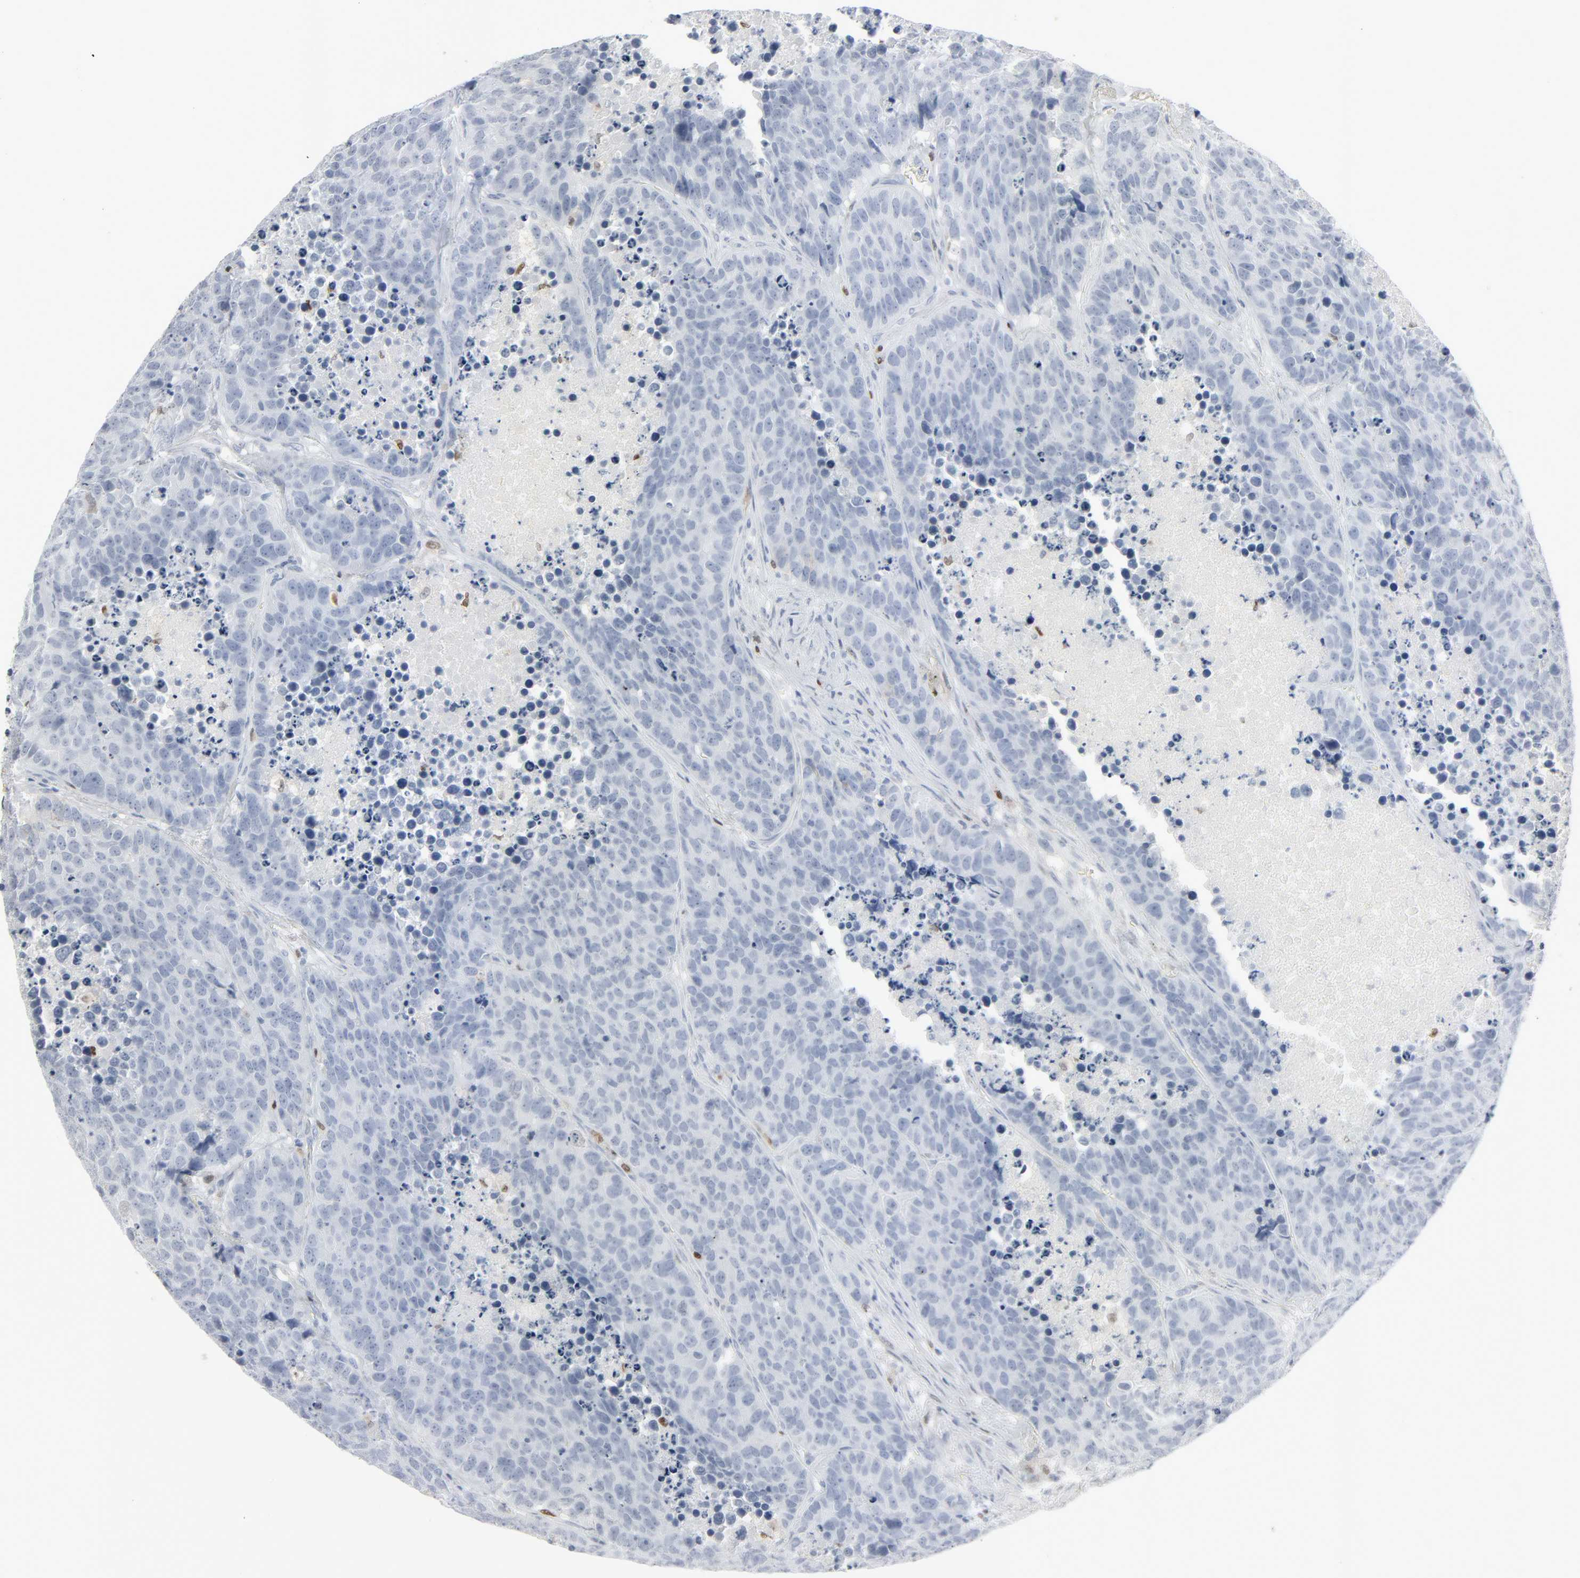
{"staining": {"intensity": "negative", "quantity": "none", "location": "none"}, "tissue": "carcinoid", "cell_type": "Tumor cells", "image_type": "cancer", "snomed": [{"axis": "morphology", "description": "Carcinoid, malignant, NOS"}, {"axis": "topography", "description": "Lung"}], "caption": "IHC photomicrograph of neoplastic tissue: human carcinoid stained with DAB shows no significant protein positivity in tumor cells.", "gene": "MITF", "patient": {"sex": "male", "age": 60}}